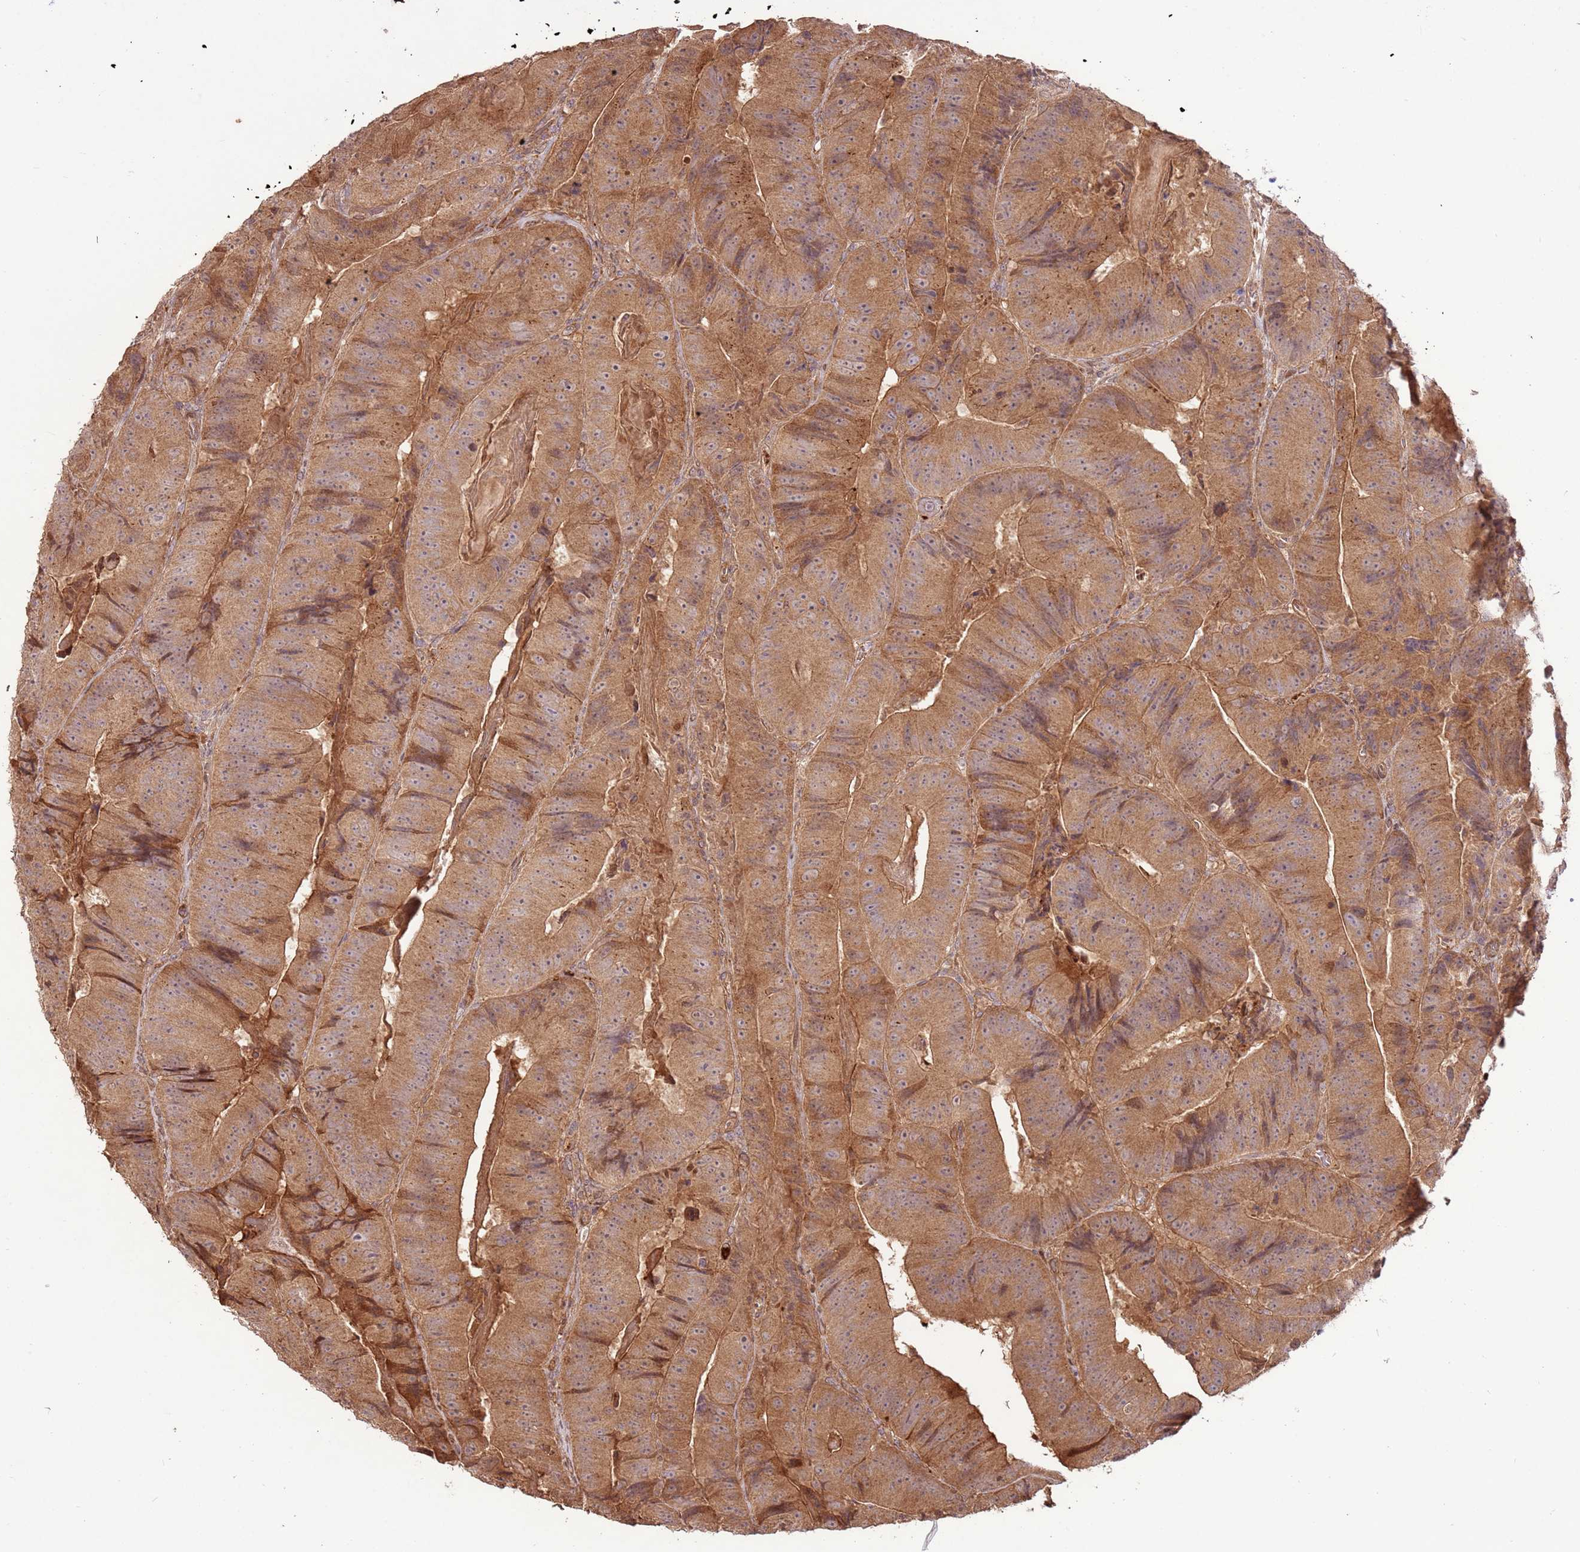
{"staining": {"intensity": "moderate", "quantity": ">75%", "location": "cytoplasmic/membranous"}, "tissue": "colorectal cancer", "cell_type": "Tumor cells", "image_type": "cancer", "snomed": [{"axis": "morphology", "description": "Adenocarcinoma, NOS"}, {"axis": "topography", "description": "Colon"}], "caption": "Tumor cells exhibit moderate cytoplasmic/membranous staining in about >75% of cells in colorectal adenocarcinoma.", "gene": "CCDC112", "patient": {"sex": "female", "age": 86}}